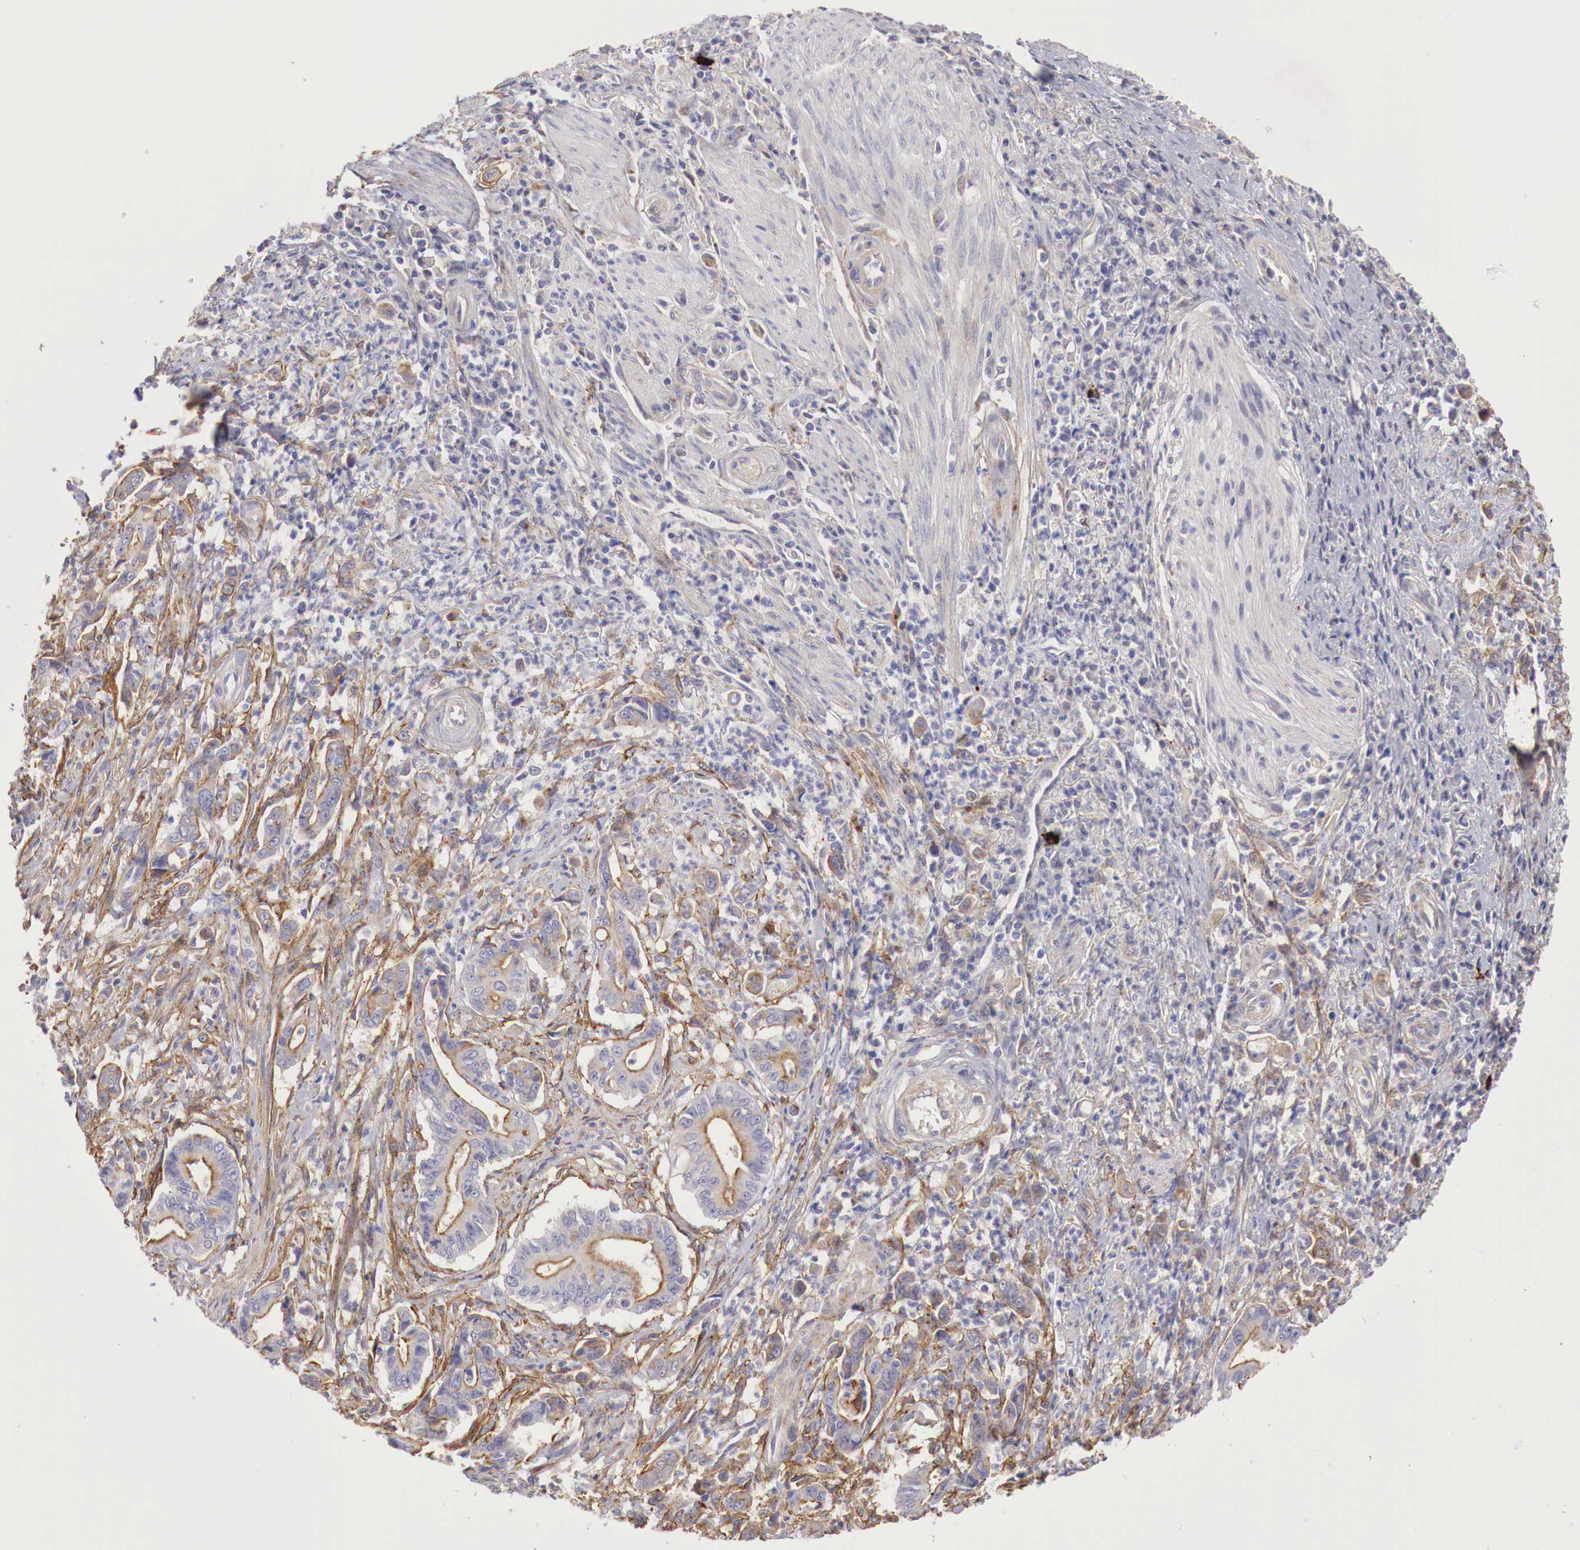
{"staining": {"intensity": "weak", "quantity": ">75%", "location": "cytoplasmic/membranous"}, "tissue": "stomach cancer", "cell_type": "Tumor cells", "image_type": "cancer", "snomed": [{"axis": "morphology", "description": "Adenocarcinoma, NOS"}, {"axis": "topography", "description": "Stomach"}], "caption": "IHC micrograph of neoplastic tissue: human stomach adenocarcinoma stained using immunohistochemistry demonstrates low levels of weak protein expression localized specifically in the cytoplasmic/membranous of tumor cells, appearing as a cytoplasmic/membranous brown color.", "gene": "KLHDC7B", "patient": {"sex": "female", "age": 76}}